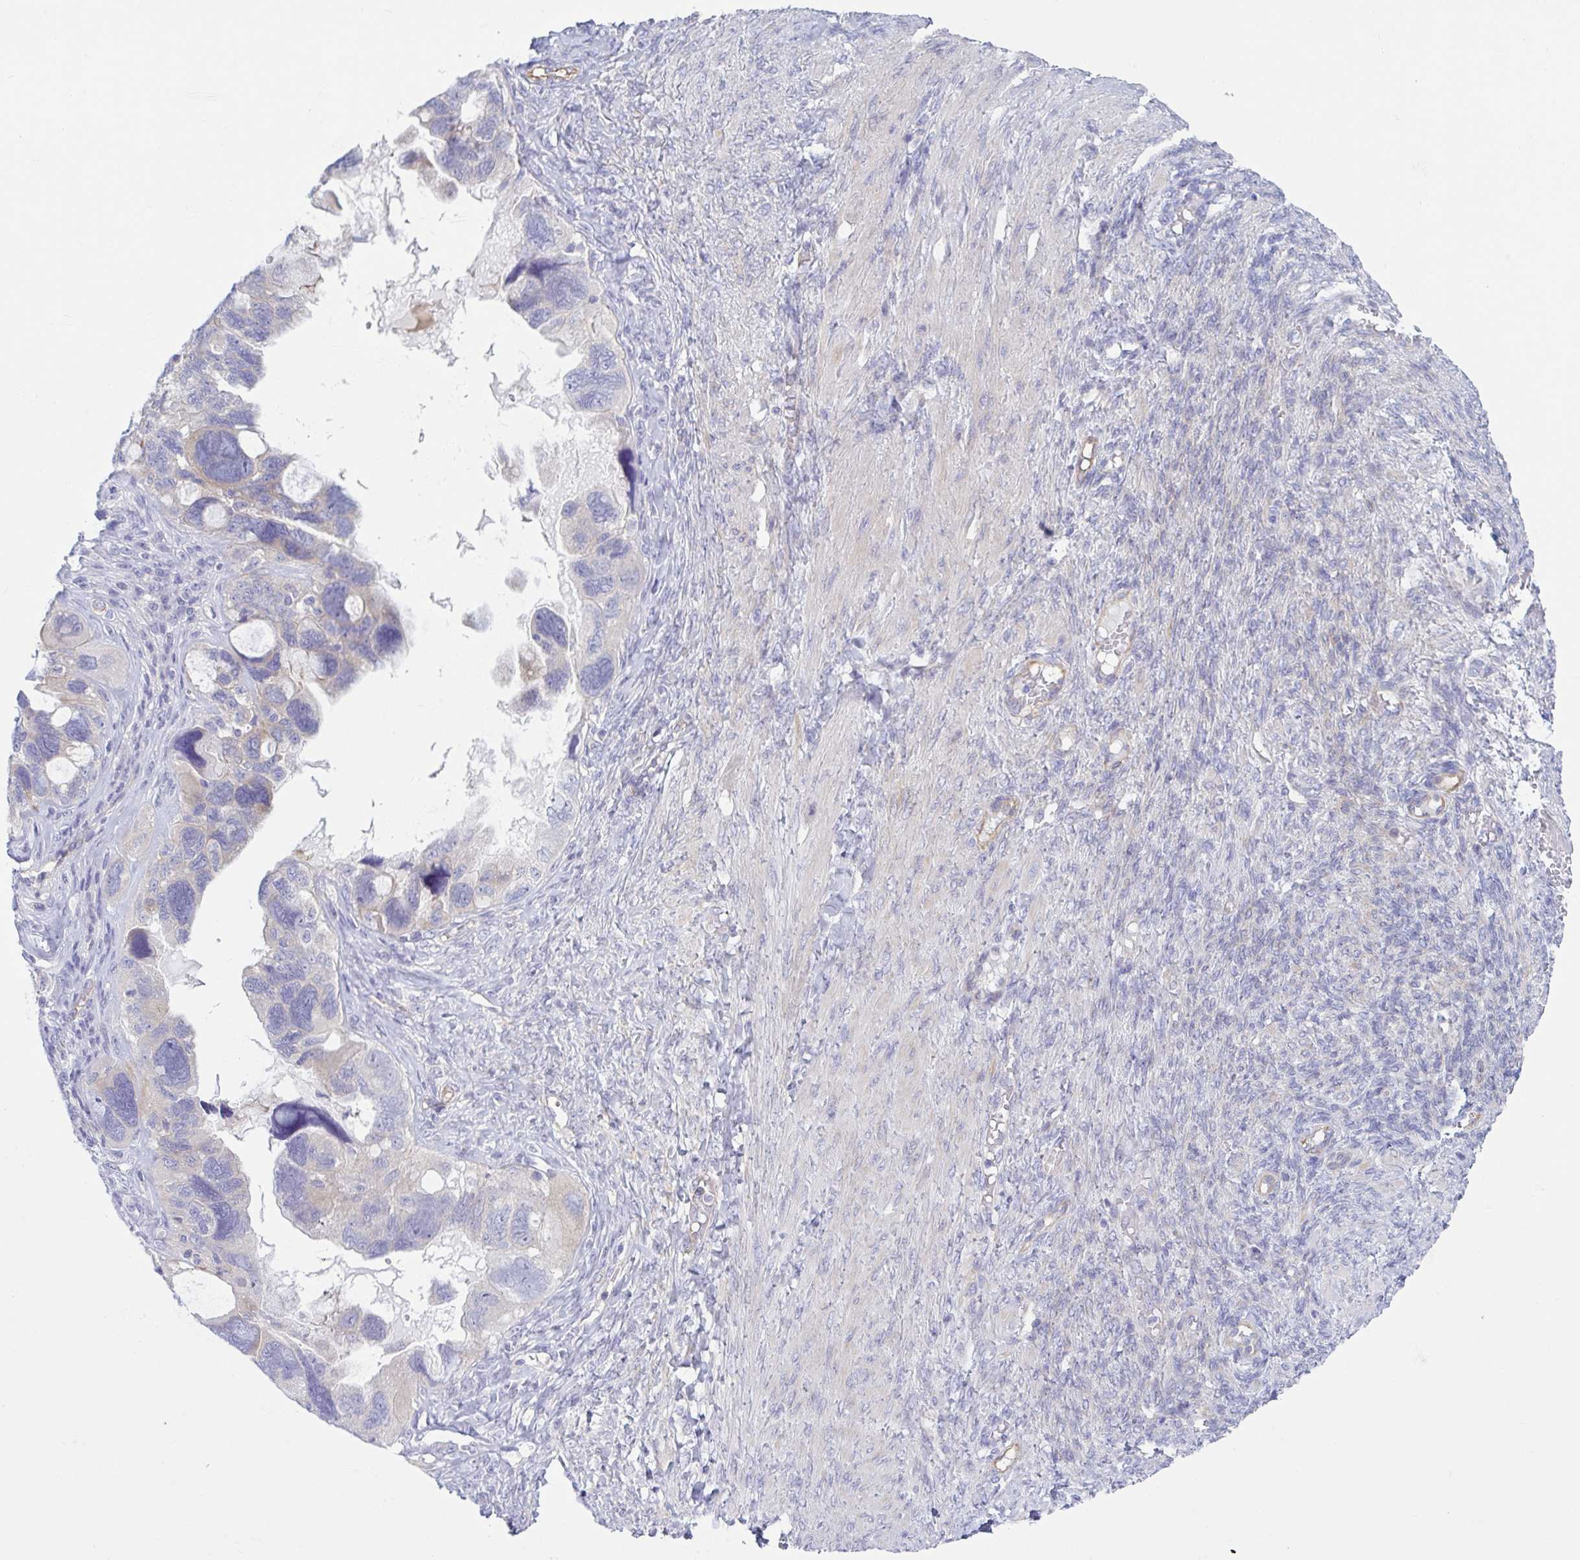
{"staining": {"intensity": "weak", "quantity": "25%-75%", "location": "cytoplasmic/membranous"}, "tissue": "ovarian cancer", "cell_type": "Tumor cells", "image_type": "cancer", "snomed": [{"axis": "morphology", "description": "Cystadenocarcinoma, serous, NOS"}, {"axis": "topography", "description": "Ovary"}], "caption": "High-power microscopy captured an immunohistochemistry photomicrograph of ovarian serous cystadenocarcinoma, revealing weak cytoplasmic/membranous expression in approximately 25%-75% of tumor cells.", "gene": "TNNI2", "patient": {"sex": "female", "age": 60}}